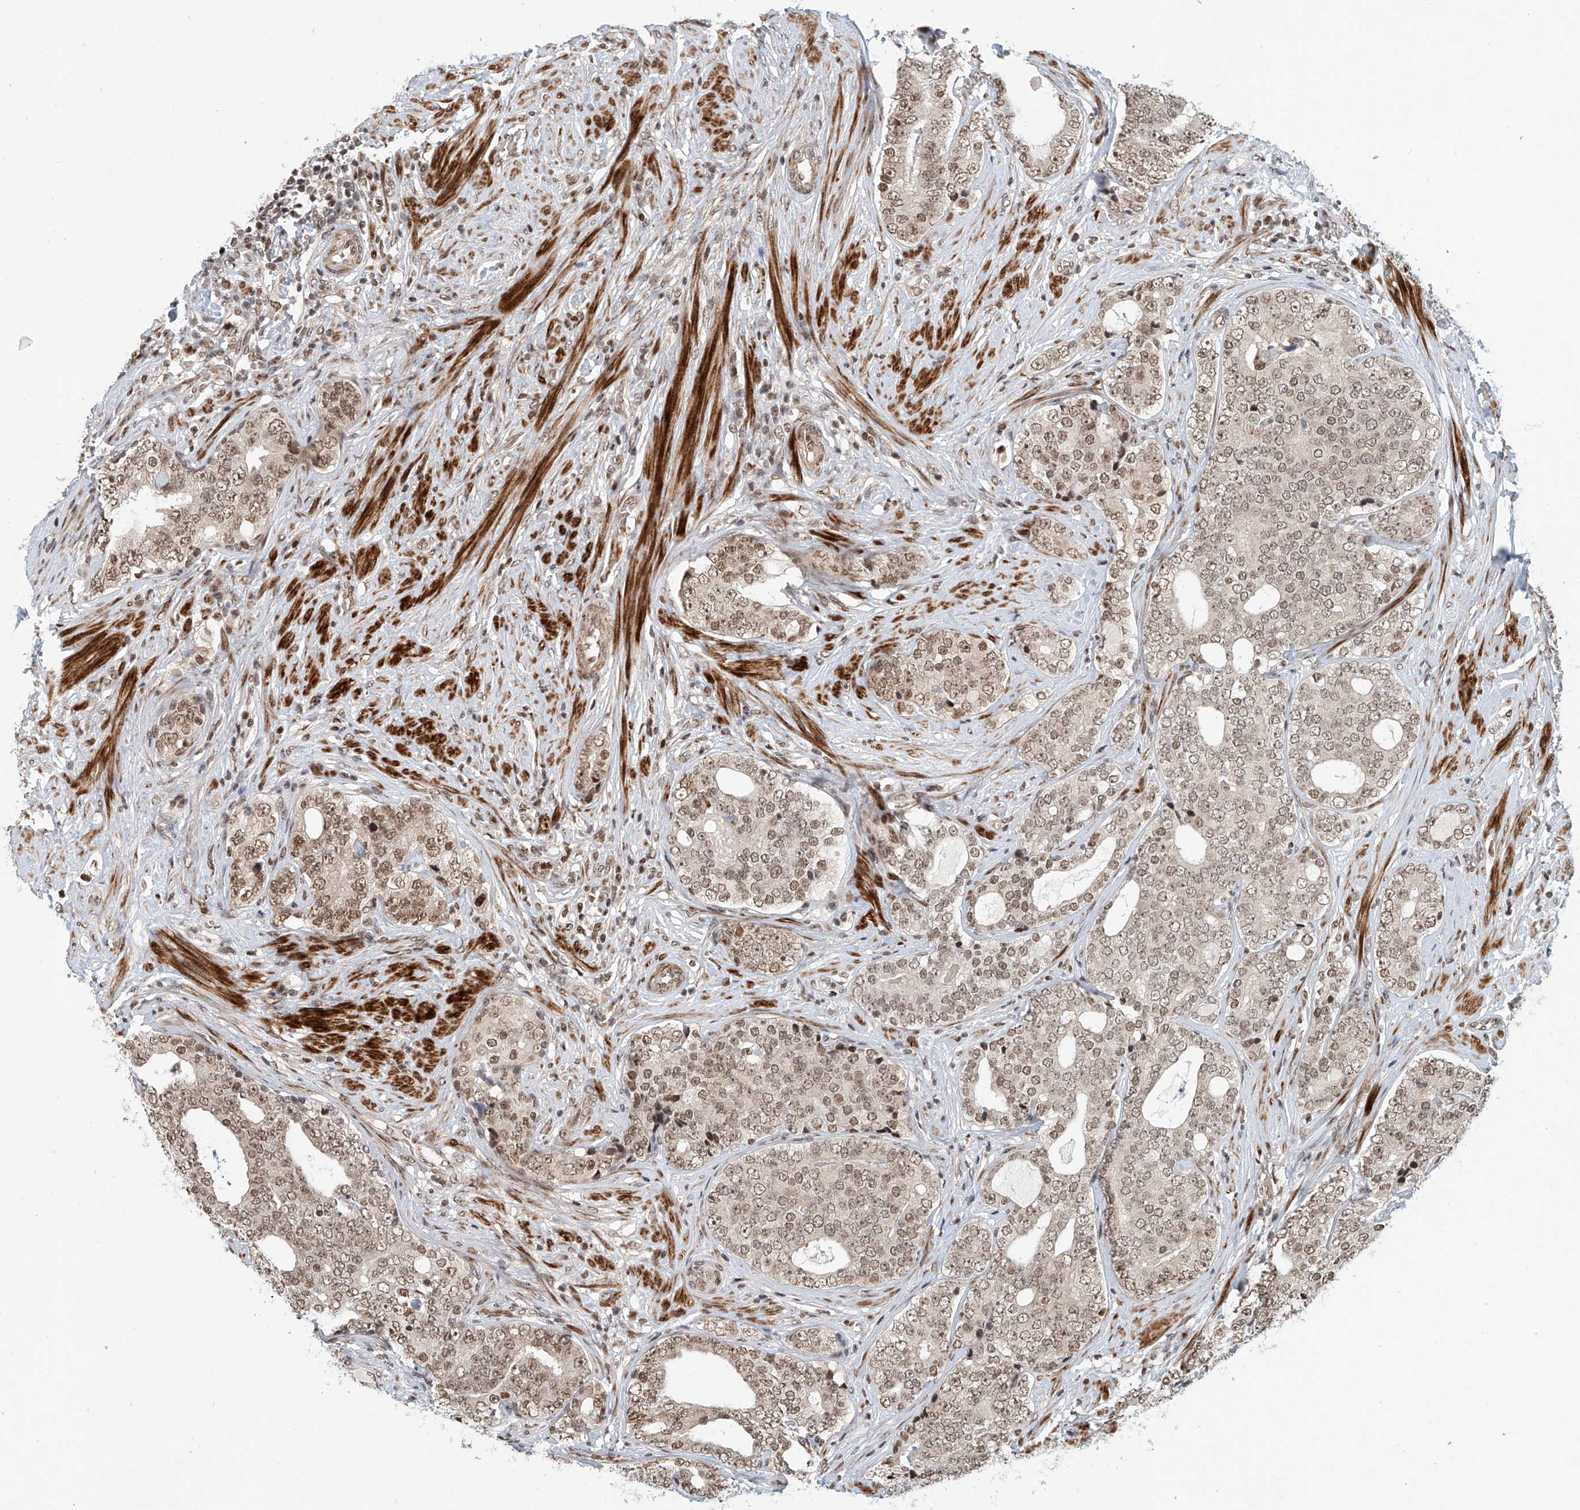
{"staining": {"intensity": "moderate", "quantity": ">75%", "location": "nuclear"}, "tissue": "prostate cancer", "cell_type": "Tumor cells", "image_type": "cancer", "snomed": [{"axis": "morphology", "description": "Adenocarcinoma, High grade"}, {"axis": "topography", "description": "Prostate"}], "caption": "Adenocarcinoma (high-grade) (prostate) stained with immunohistochemistry demonstrates moderate nuclear expression in approximately >75% of tumor cells.", "gene": "ZNF470", "patient": {"sex": "male", "age": 56}}